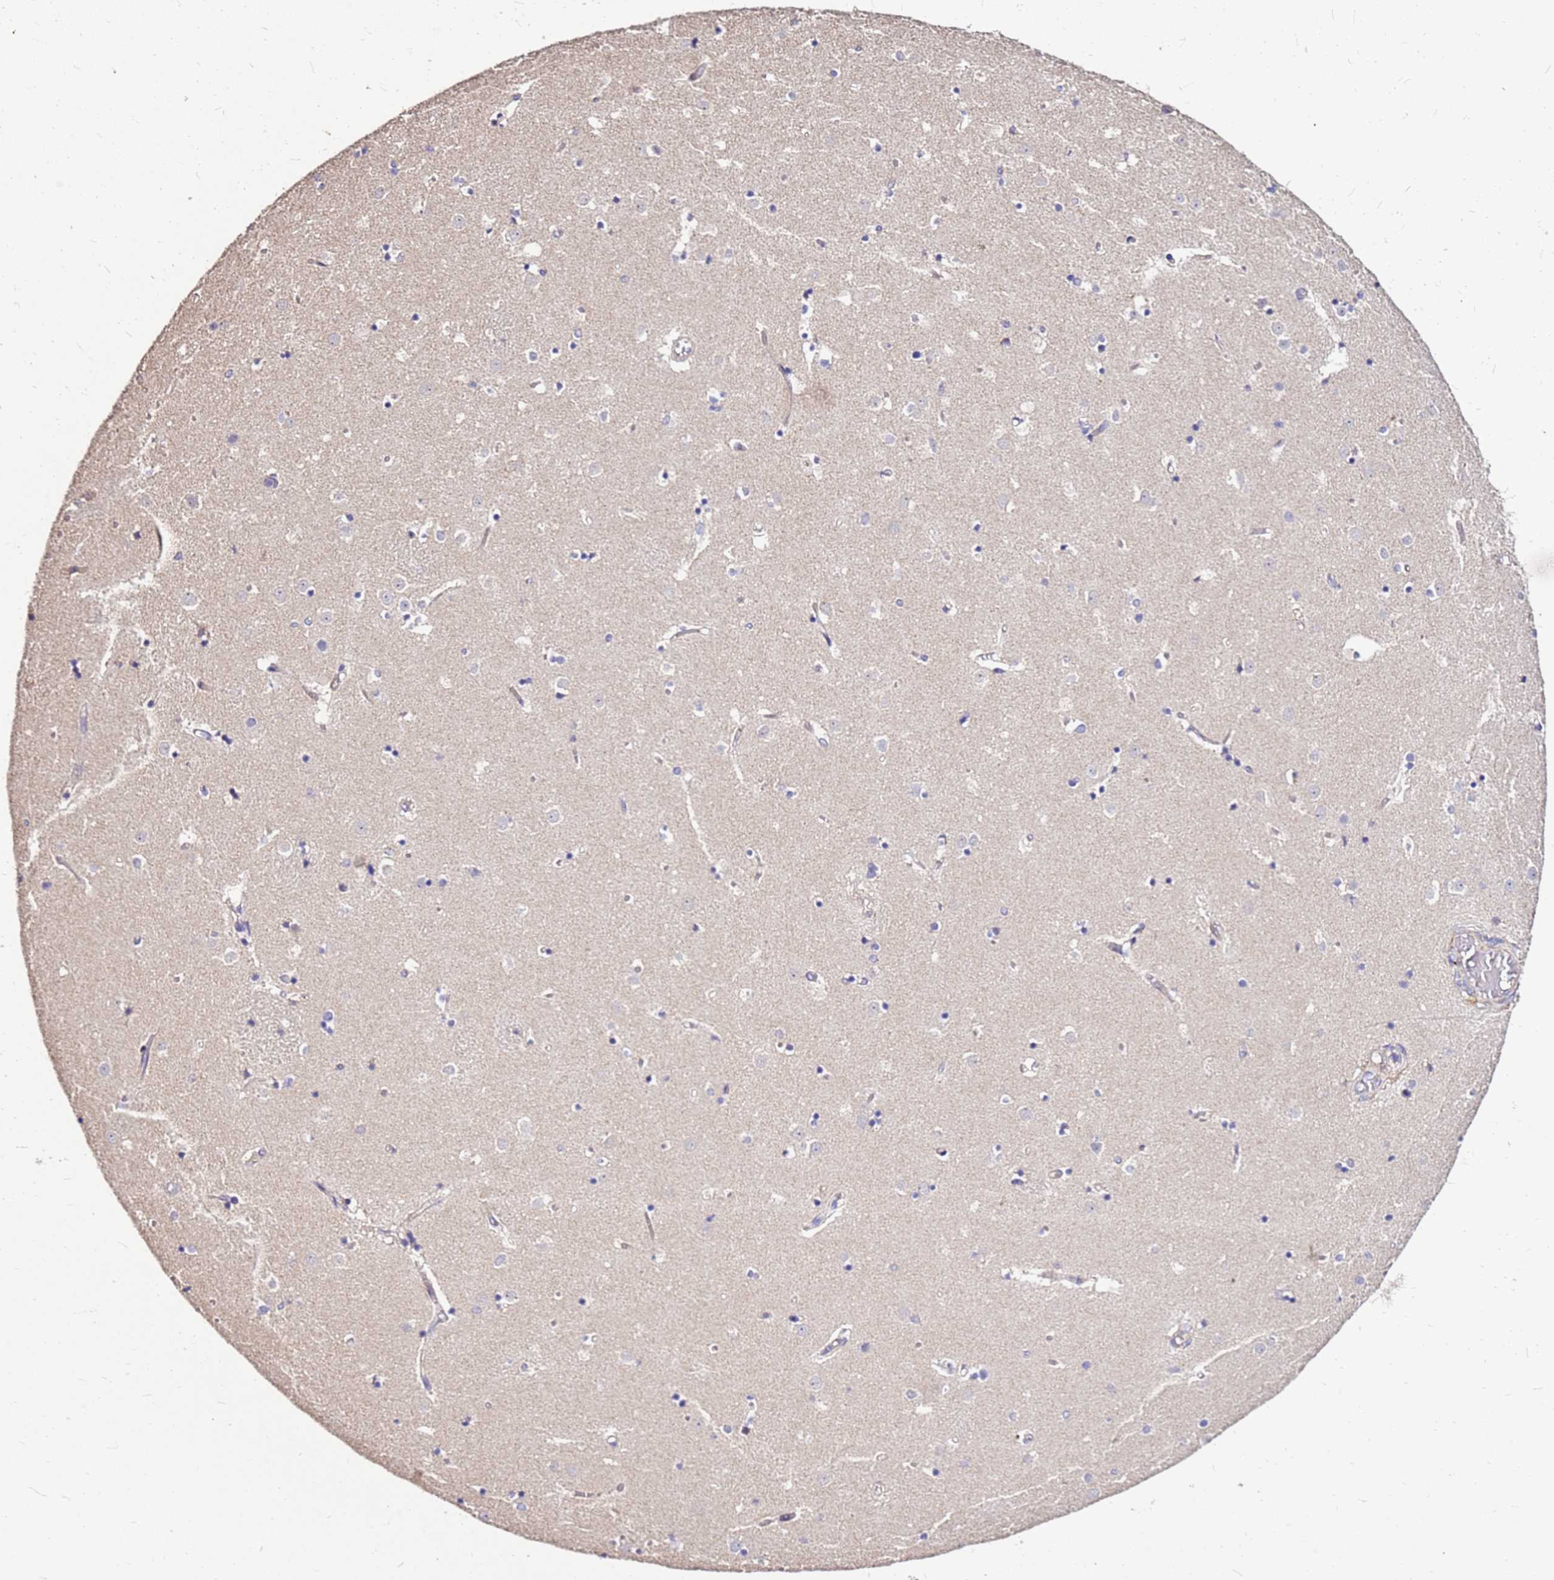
{"staining": {"intensity": "negative", "quantity": "none", "location": "none"}, "tissue": "caudate", "cell_type": "Glial cells", "image_type": "normal", "snomed": [{"axis": "morphology", "description": "Normal tissue, NOS"}, {"axis": "topography", "description": "Lateral ventricle wall"}], "caption": "Glial cells show no significant expression in unremarkable caudate.", "gene": "EXD3", "patient": {"sex": "female", "age": 52}}